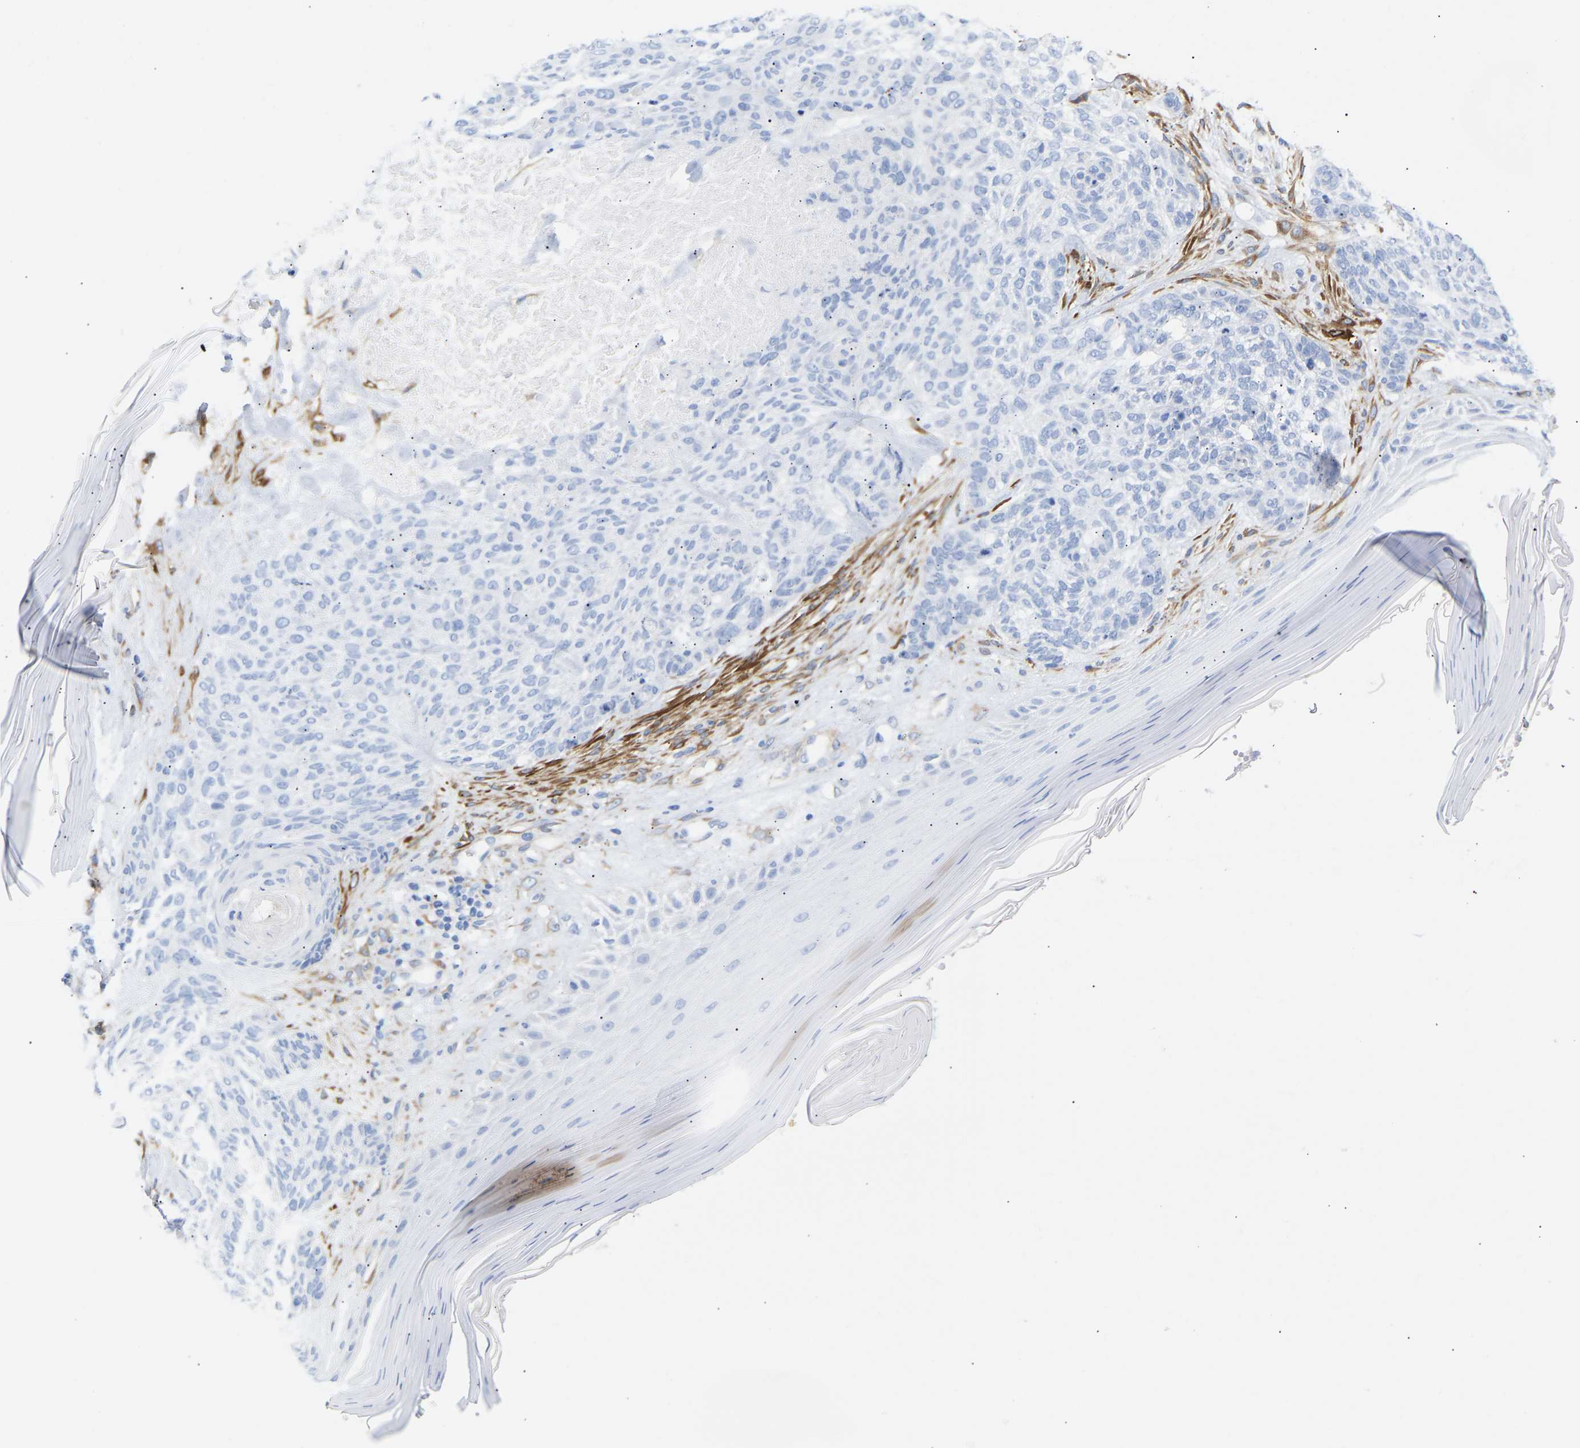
{"staining": {"intensity": "negative", "quantity": "none", "location": "none"}, "tissue": "skin cancer", "cell_type": "Tumor cells", "image_type": "cancer", "snomed": [{"axis": "morphology", "description": "Basal cell carcinoma"}, {"axis": "topography", "description": "Skin"}], "caption": "Tumor cells show no significant staining in skin cancer (basal cell carcinoma). (DAB IHC visualized using brightfield microscopy, high magnification).", "gene": "AMPH", "patient": {"sex": "male", "age": 55}}